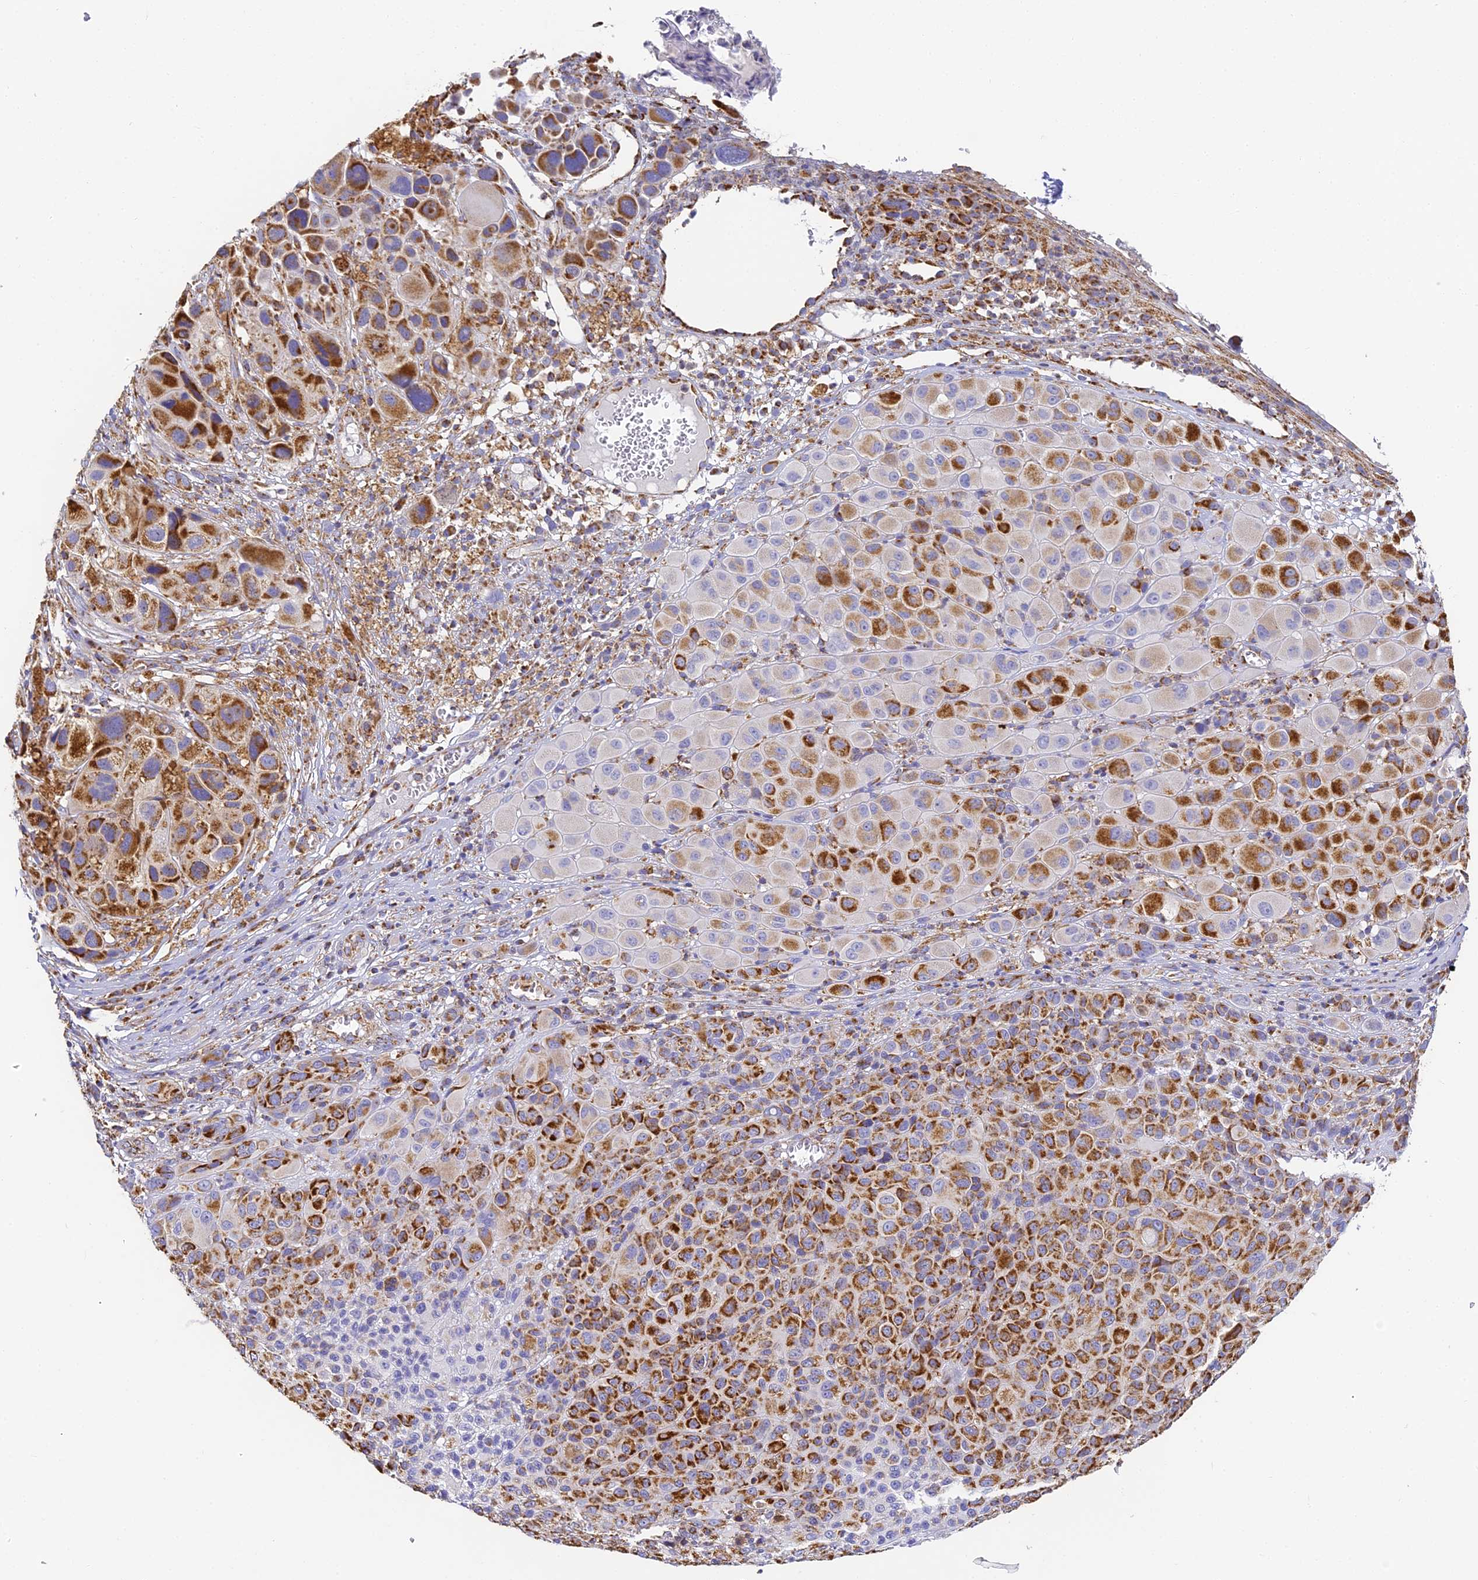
{"staining": {"intensity": "strong", "quantity": "25%-75%", "location": "cytoplasmic/membranous"}, "tissue": "melanoma", "cell_type": "Tumor cells", "image_type": "cancer", "snomed": [{"axis": "morphology", "description": "Malignant melanoma, NOS"}, {"axis": "topography", "description": "Skin of trunk"}], "caption": "Immunohistochemistry image of human malignant melanoma stained for a protein (brown), which demonstrates high levels of strong cytoplasmic/membranous expression in approximately 25%-75% of tumor cells.", "gene": "COX6C", "patient": {"sex": "male", "age": 71}}